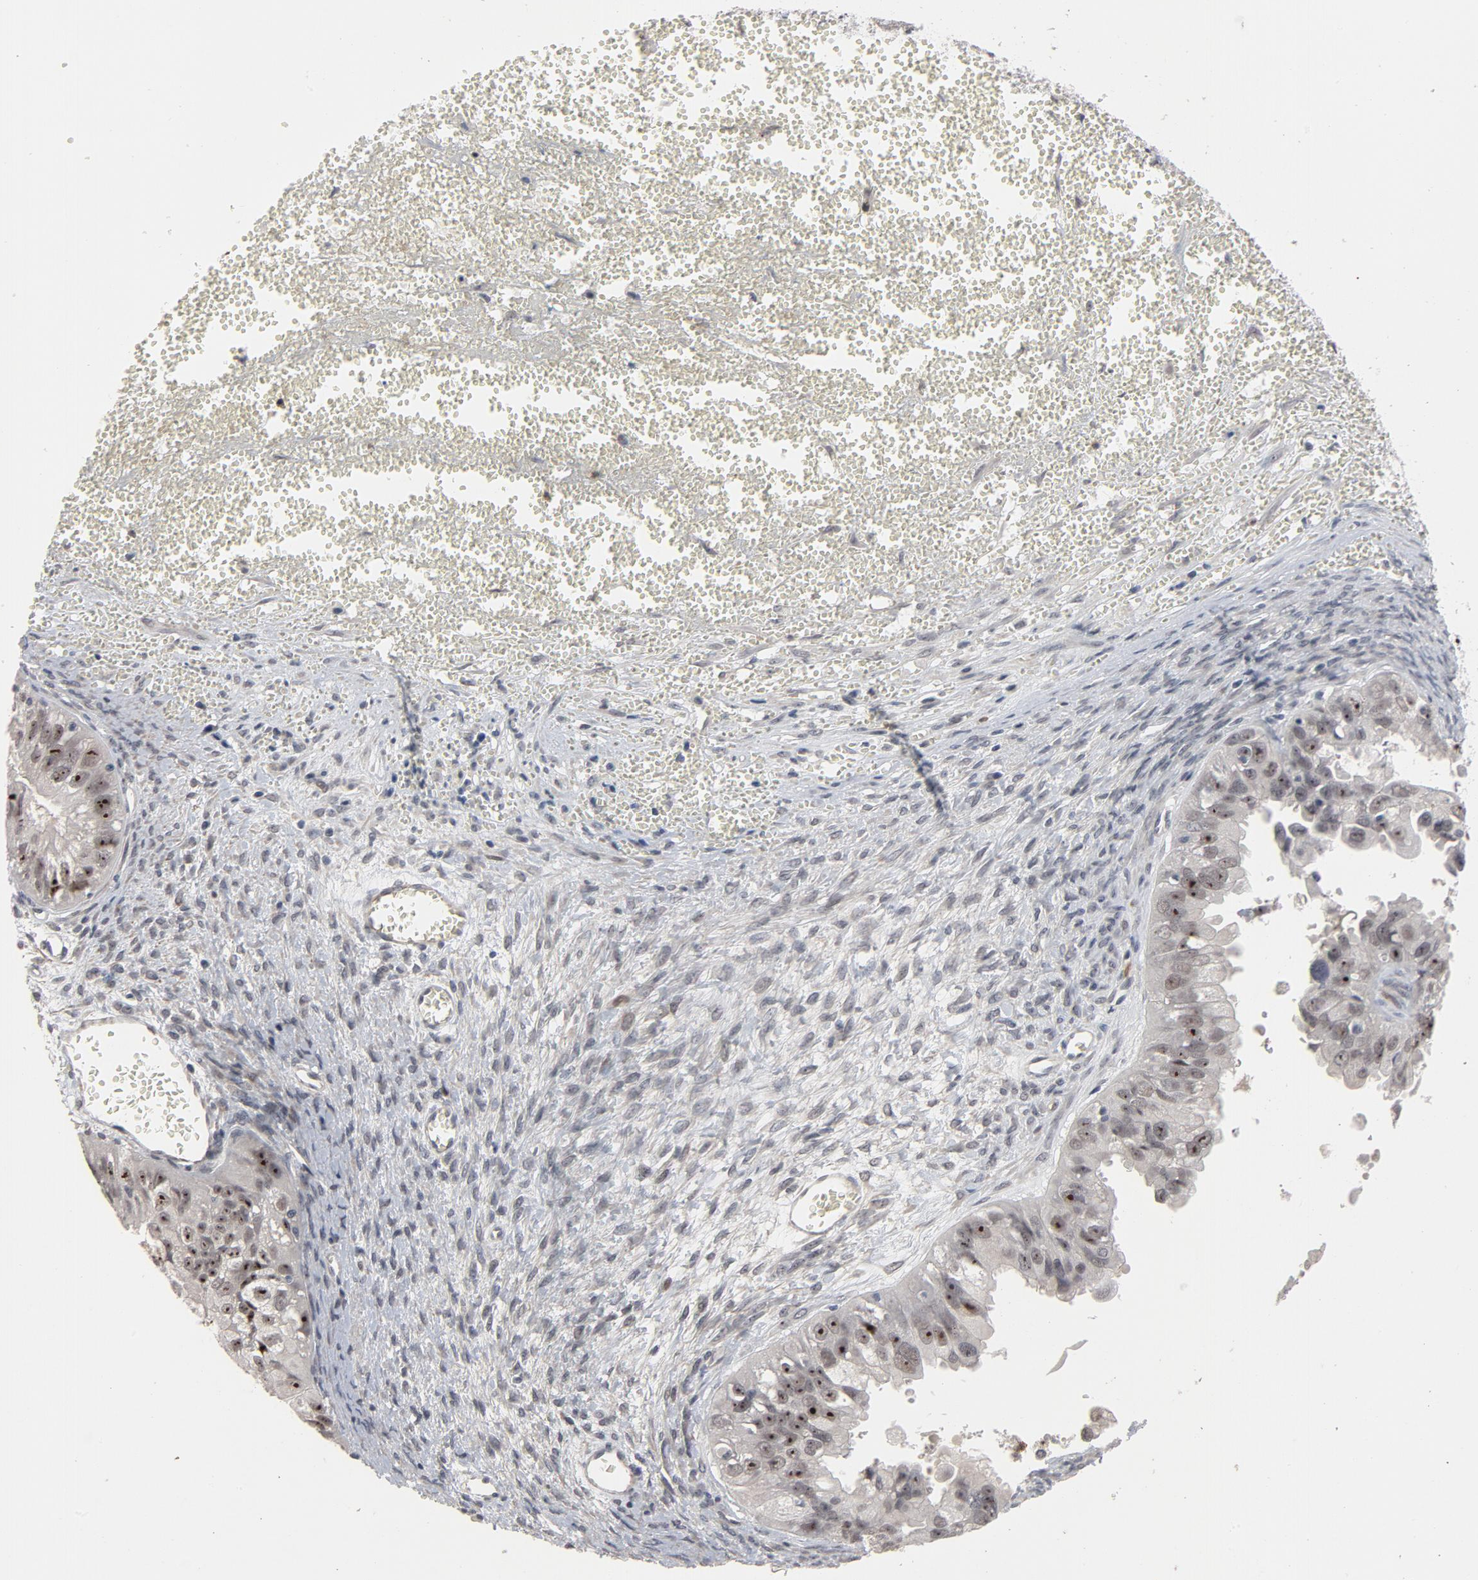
{"staining": {"intensity": "moderate", "quantity": ">75%", "location": "nuclear"}, "tissue": "ovarian cancer", "cell_type": "Tumor cells", "image_type": "cancer", "snomed": [{"axis": "morphology", "description": "Carcinoma, endometroid"}, {"axis": "topography", "description": "Ovary"}], "caption": "The immunohistochemical stain shows moderate nuclear expression in tumor cells of ovarian endometroid carcinoma tissue.", "gene": "RTL5", "patient": {"sex": "female", "age": 85}}